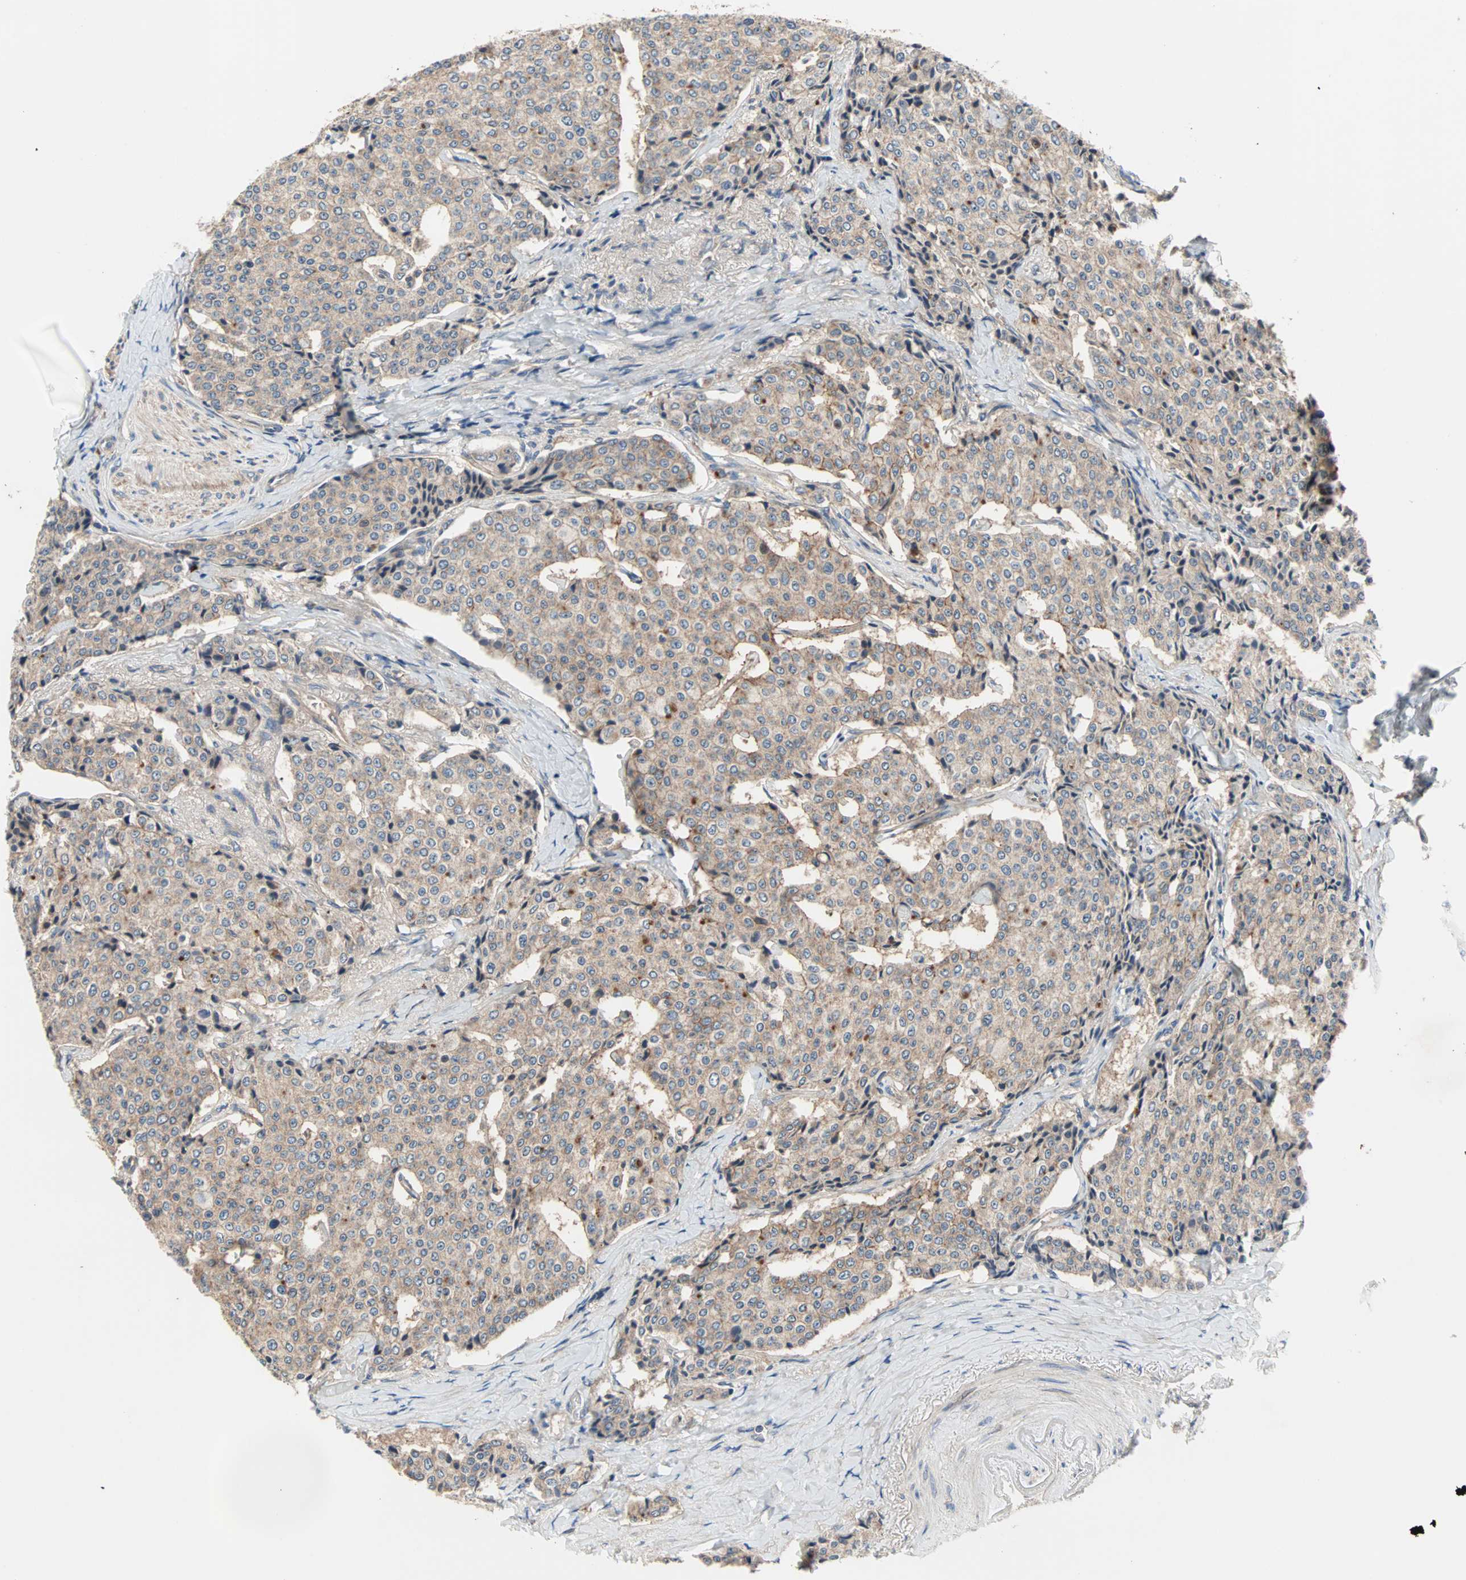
{"staining": {"intensity": "weak", "quantity": ">75%", "location": "cytoplasmic/membranous"}, "tissue": "carcinoid", "cell_type": "Tumor cells", "image_type": "cancer", "snomed": [{"axis": "morphology", "description": "Carcinoid, malignant, NOS"}, {"axis": "topography", "description": "Colon"}], "caption": "This is a histology image of immunohistochemistry (IHC) staining of malignant carcinoid, which shows weak expression in the cytoplasmic/membranous of tumor cells.", "gene": "PDE8A", "patient": {"sex": "female", "age": 61}}